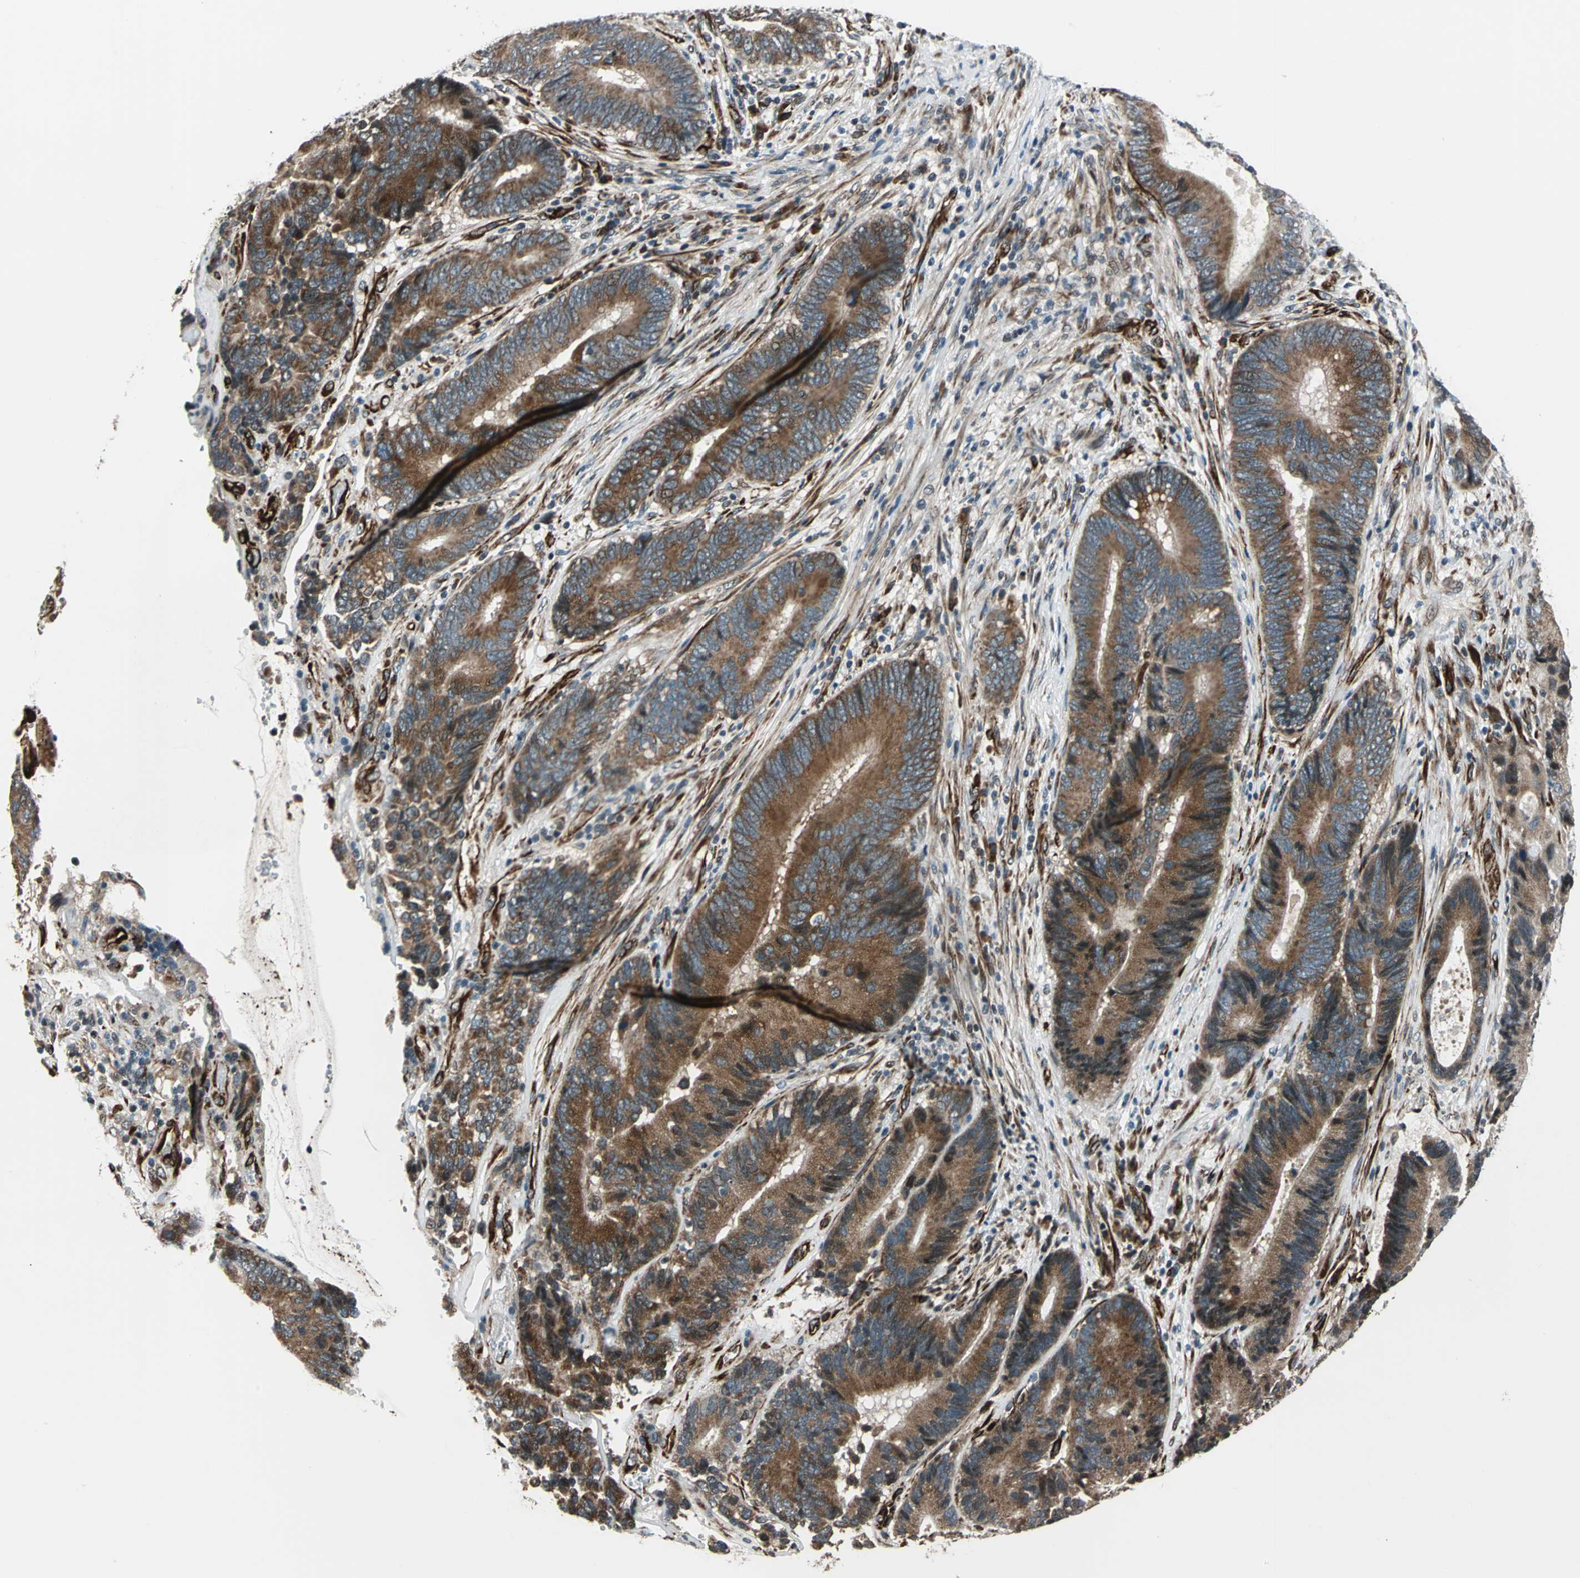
{"staining": {"intensity": "strong", "quantity": ">75%", "location": "cytoplasmic/membranous"}, "tissue": "colorectal cancer", "cell_type": "Tumor cells", "image_type": "cancer", "snomed": [{"axis": "morphology", "description": "Adenocarcinoma, NOS"}, {"axis": "topography", "description": "Colon"}], "caption": "A brown stain labels strong cytoplasmic/membranous expression of a protein in colorectal cancer tumor cells.", "gene": "EXD2", "patient": {"sex": "female", "age": 78}}